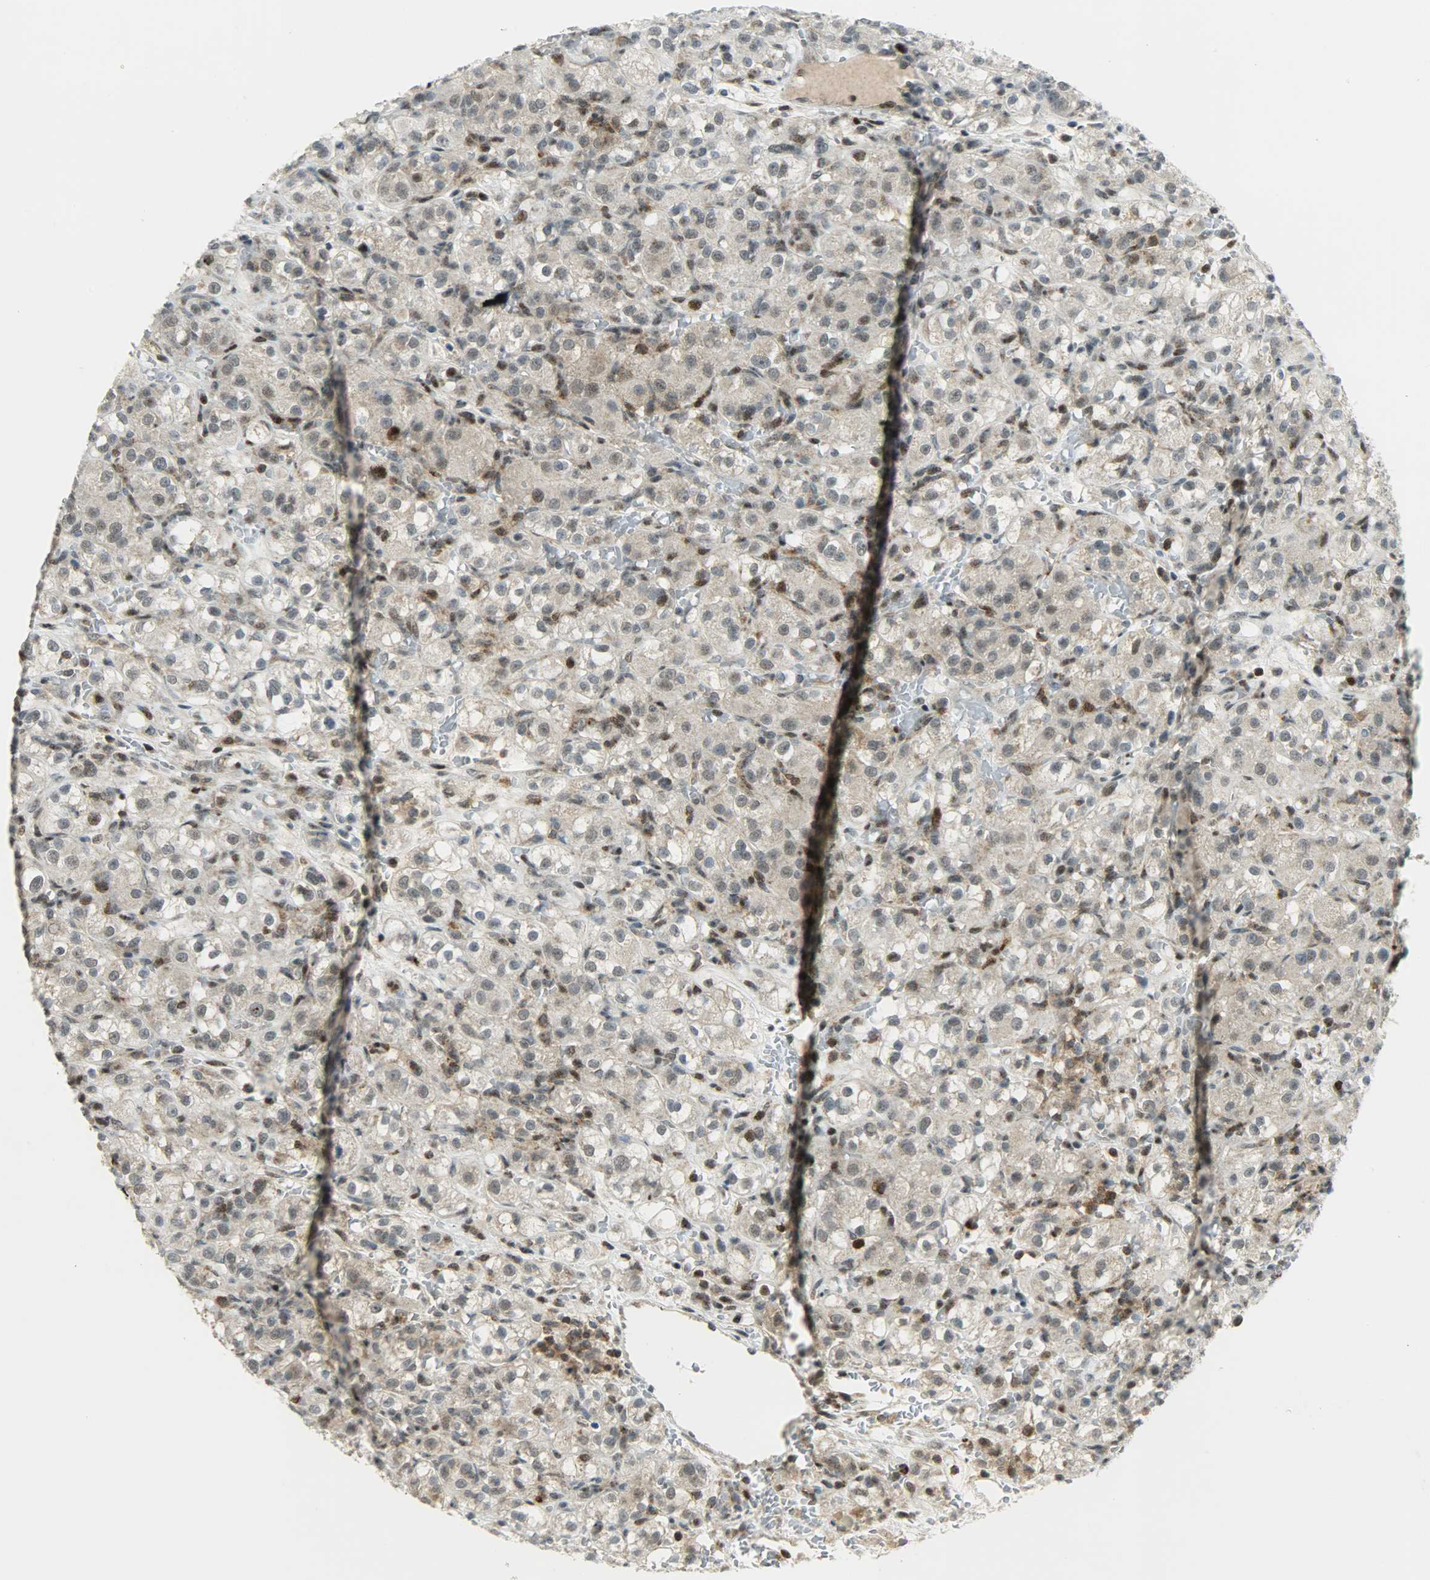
{"staining": {"intensity": "weak", "quantity": "25%-75%", "location": "cytoplasmic/membranous,nuclear"}, "tissue": "renal cancer", "cell_type": "Tumor cells", "image_type": "cancer", "snomed": [{"axis": "morphology", "description": "Normal tissue, NOS"}, {"axis": "morphology", "description": "Adenocarcinoma, NOS"}, {"axis": "topography", "description": "Kidney"}], "caption": "Renal cancer (adenocarcinoma) tissue shows weak cytoplasmic/membranous and nuclear positivity in approximately 25%-75% of tumor cells (Stains: DAB (3,3'-diaminobenzidine) in brown, nuclei in blue, Microscopy: brightfield microscopy at high magnification).", "gene": "IL15", "patient": {"sex": "male", "age": 61}}